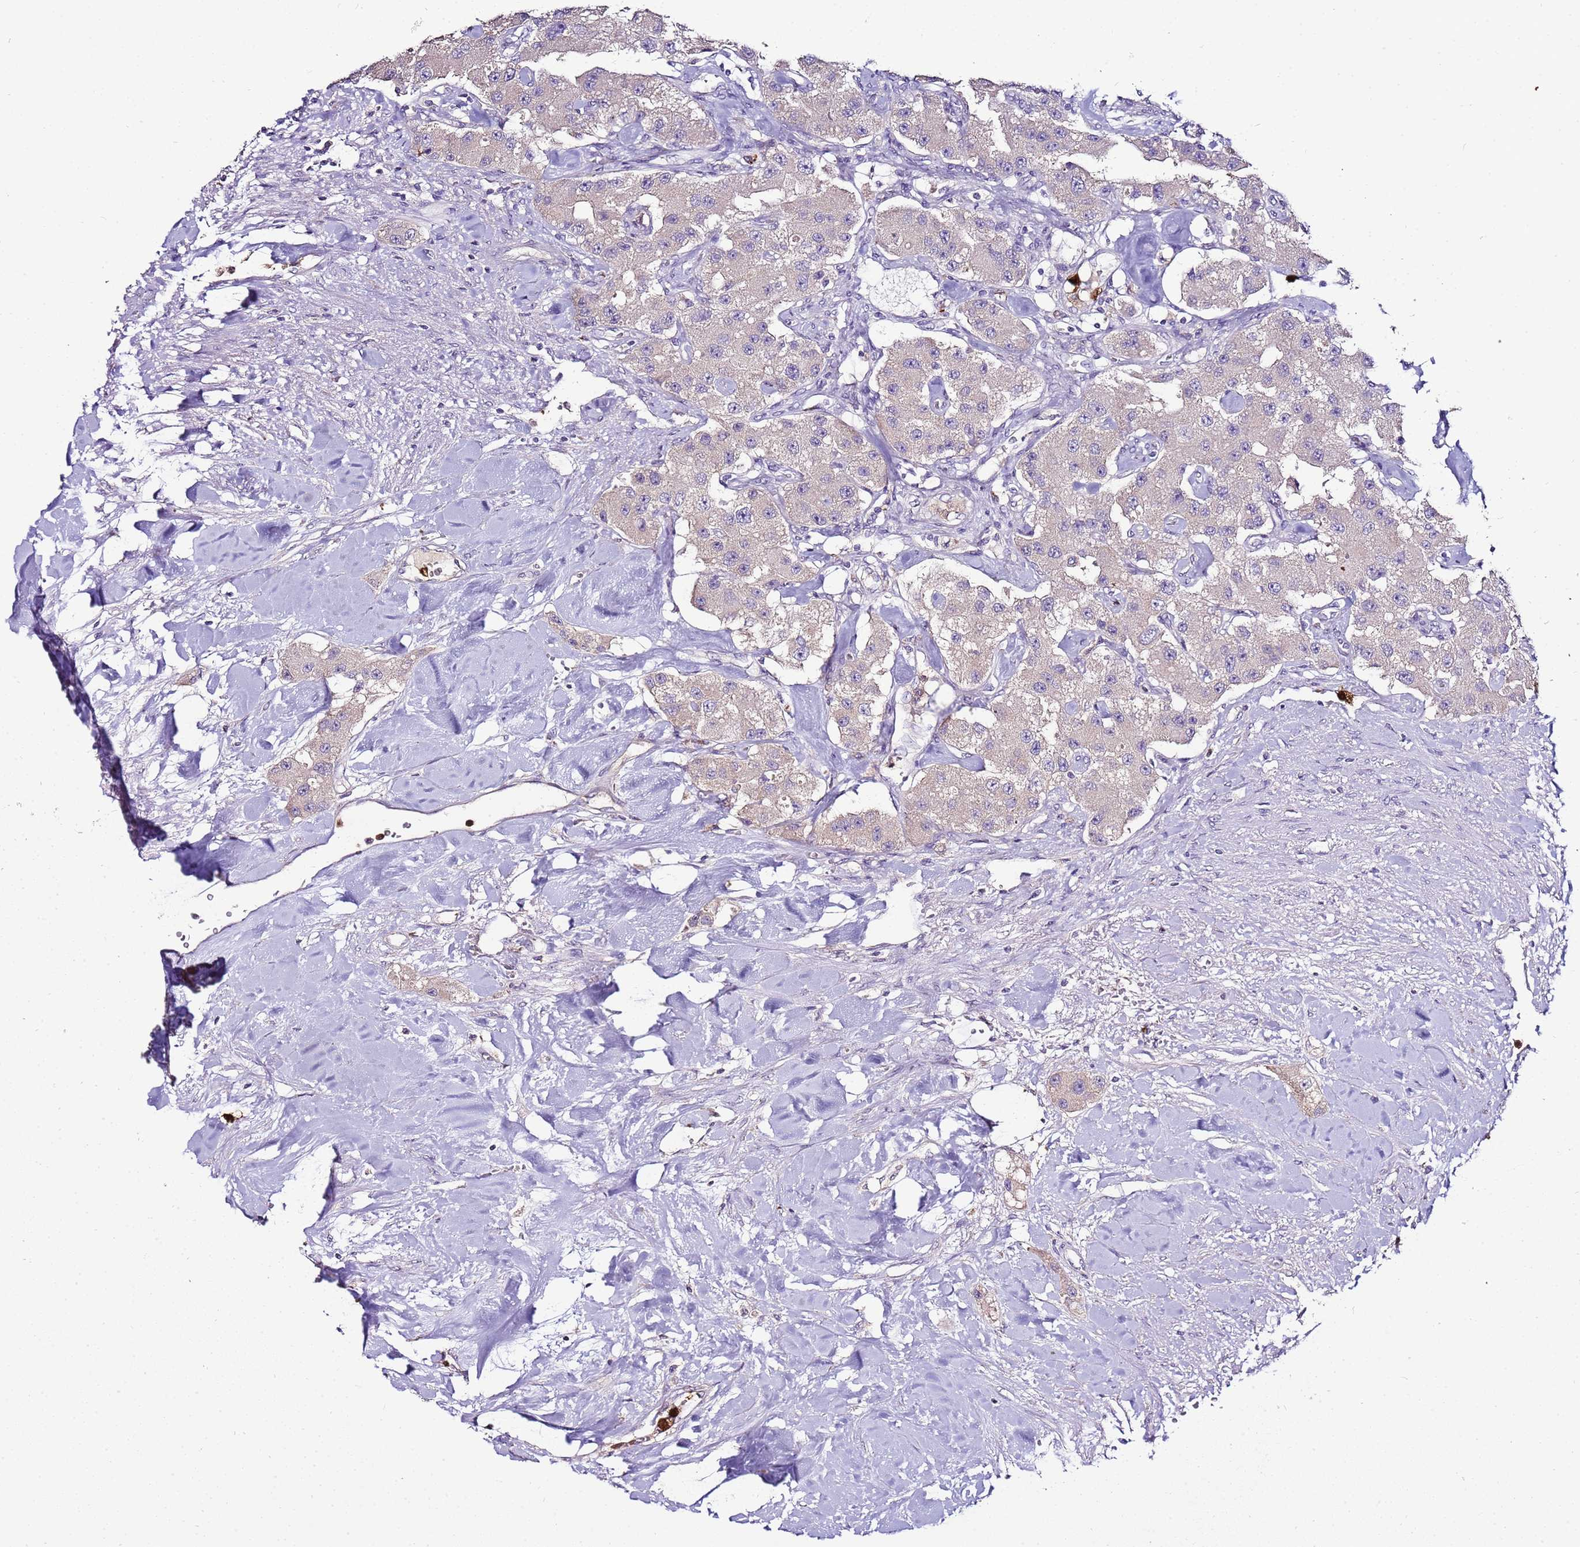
{"staining": {"intensity": "negative", "quantity": "none", "location": "none"}, "tissue": "carcinoid", "cell_type": "Tumor cells", "image_type": "cancer", "snomed": [{"axis": "morphology", "description": "Carcinoid, malignant, NOS"}, {"axis": "topography", "description": "Pancreas"}], "caption": "Tumor cells show no significant expression in carcinoid. (Brightfield microscopy of DAB IHC at high magnification).", "gene": "IL2RG", "patient": {"sex": "male", "age": 41}}